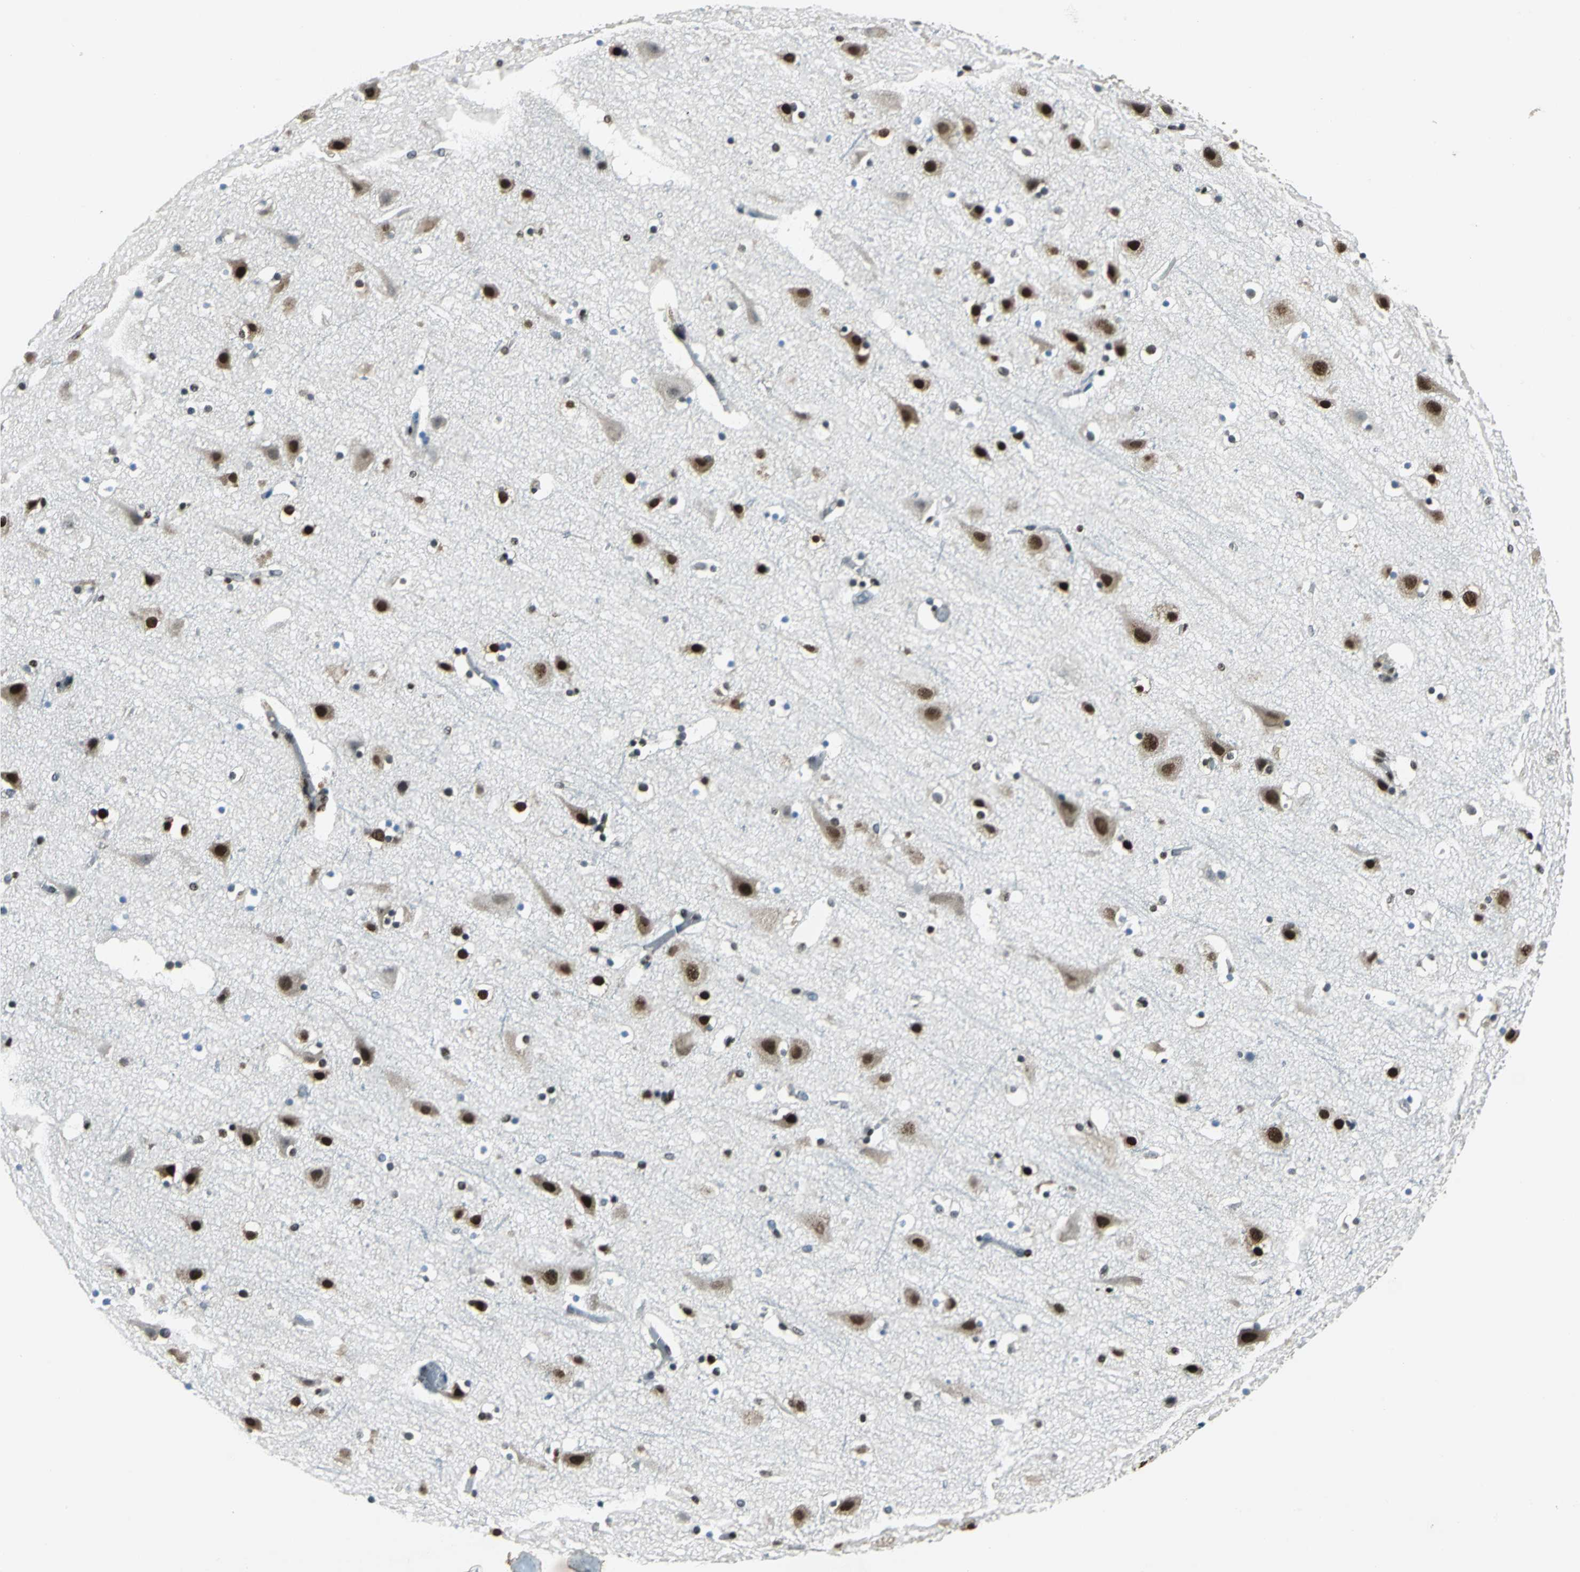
{"staining": {"intensity": "moderate", "quantity": ">75%", "location": "nuclear"}, "tissue": "cerebral cortex", "cell_type": "Endothelial cells", "image_type": "normal", "snomed": [{"axis": "morphology", "description": "Normal tissue, NOS"}, {"axis": "topography", "description": "Cerebral cortex"}], "caption": "Immunohistochemistry (IHC) histopathology image of benign cerebral cortex stained for a protein (brown), which shows medium levels of moderate nuclear expression in approximately >75% of endothelial cells.", "gene": "RBM14", "patient": {"sex": "male", "age": 45}}